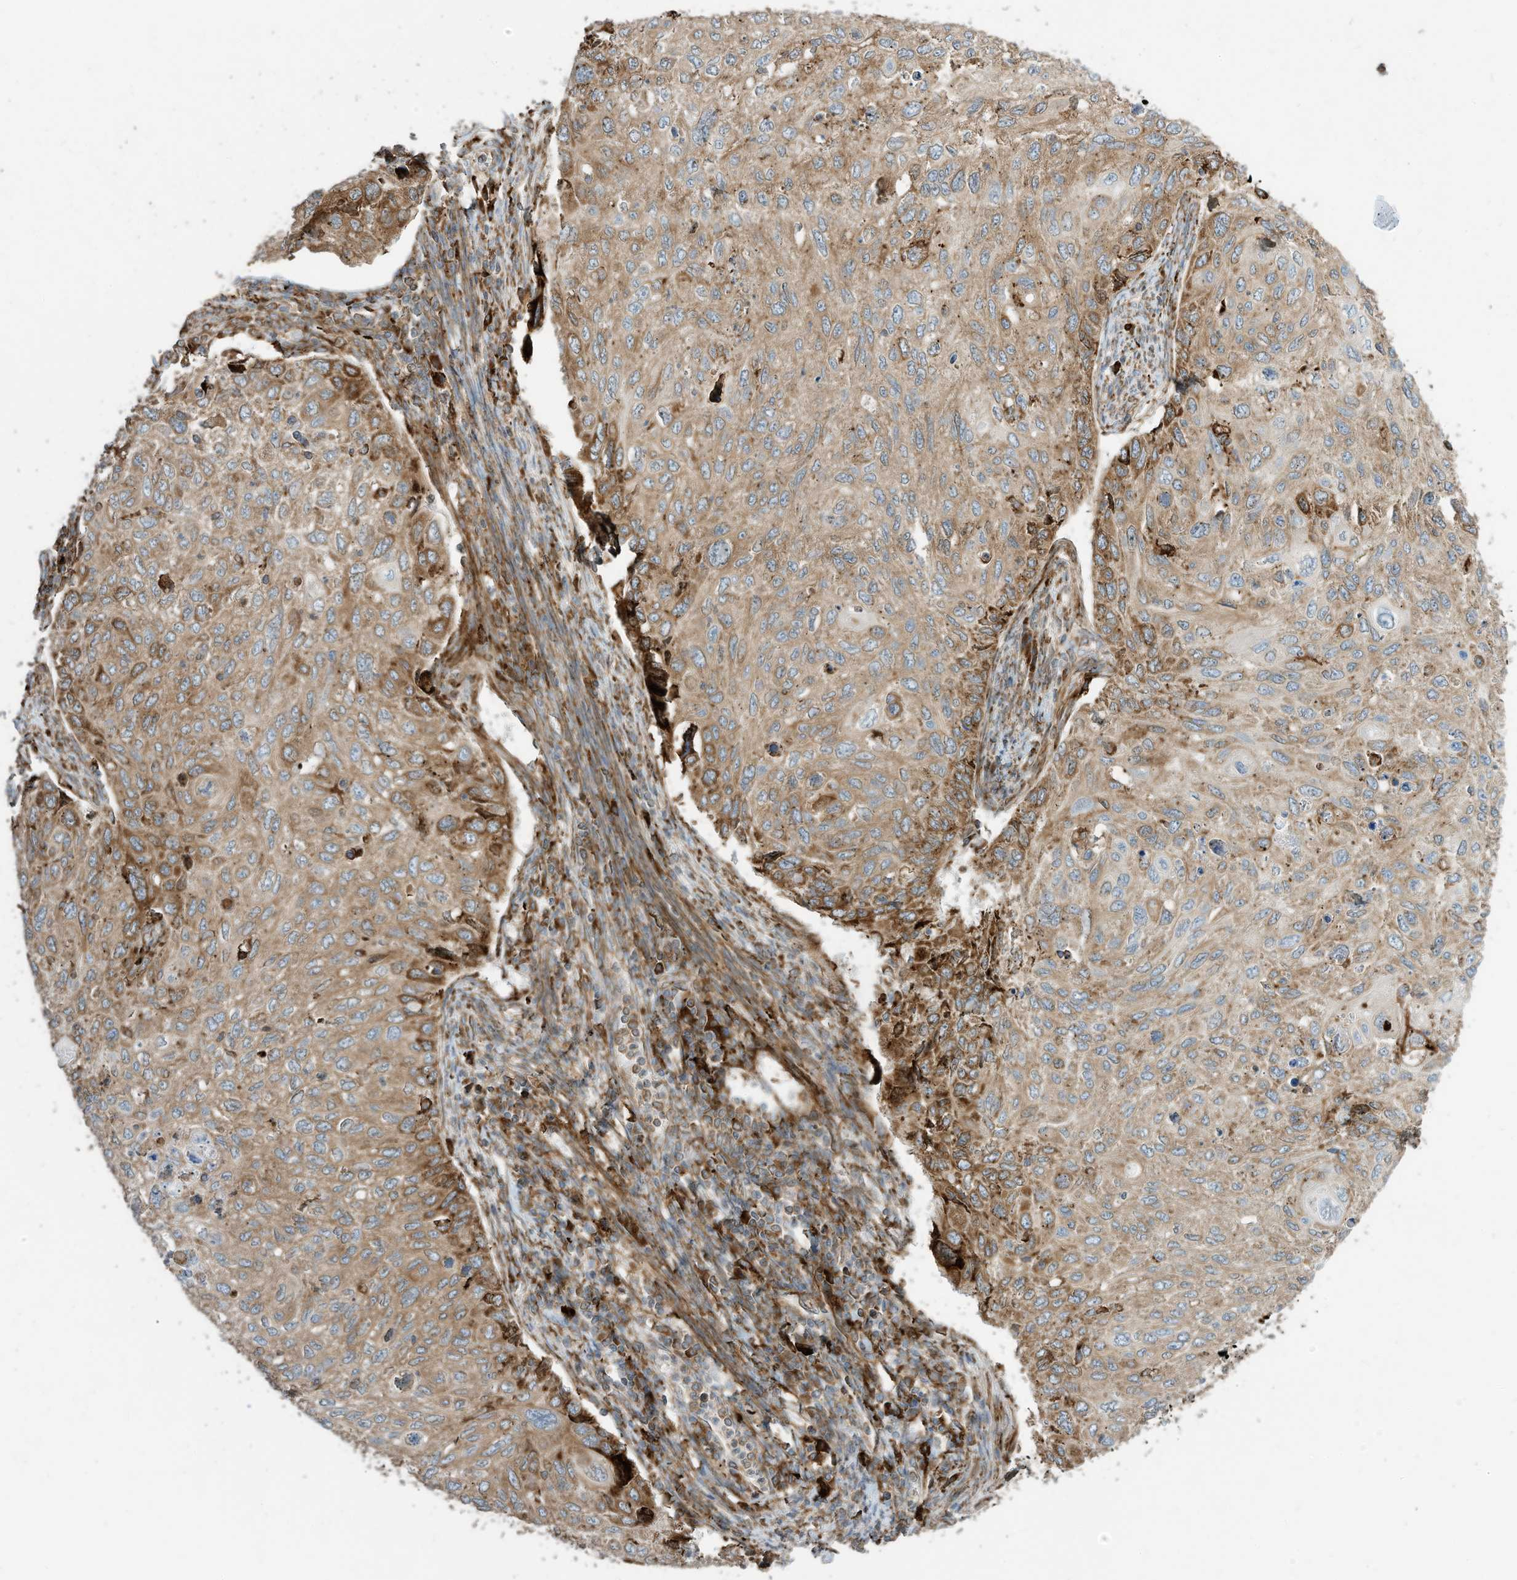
{"staining": {"intensity": "moderate", "quantity": ">75%", "location": "cytoplasmic/membranous"}, "tissue": "cervical cancer", "cell_type": "Tumor cells", "image_type": "cancer", "snomed": [{"axis": "morphology", "description": "Squamous cell carcinoma, NOS"}, {"axis": "topography", "description": "Cervix"}], "caption": "Squamous cell carcinoma (cervical) was stained to show a protein in brown. There is medium levels of moderate cytoplasmic/membranous expression in approximately >75% of tumor cells.", "gene": "TRNAU1AP", "patient": {"sex": "female", "age": 70}}